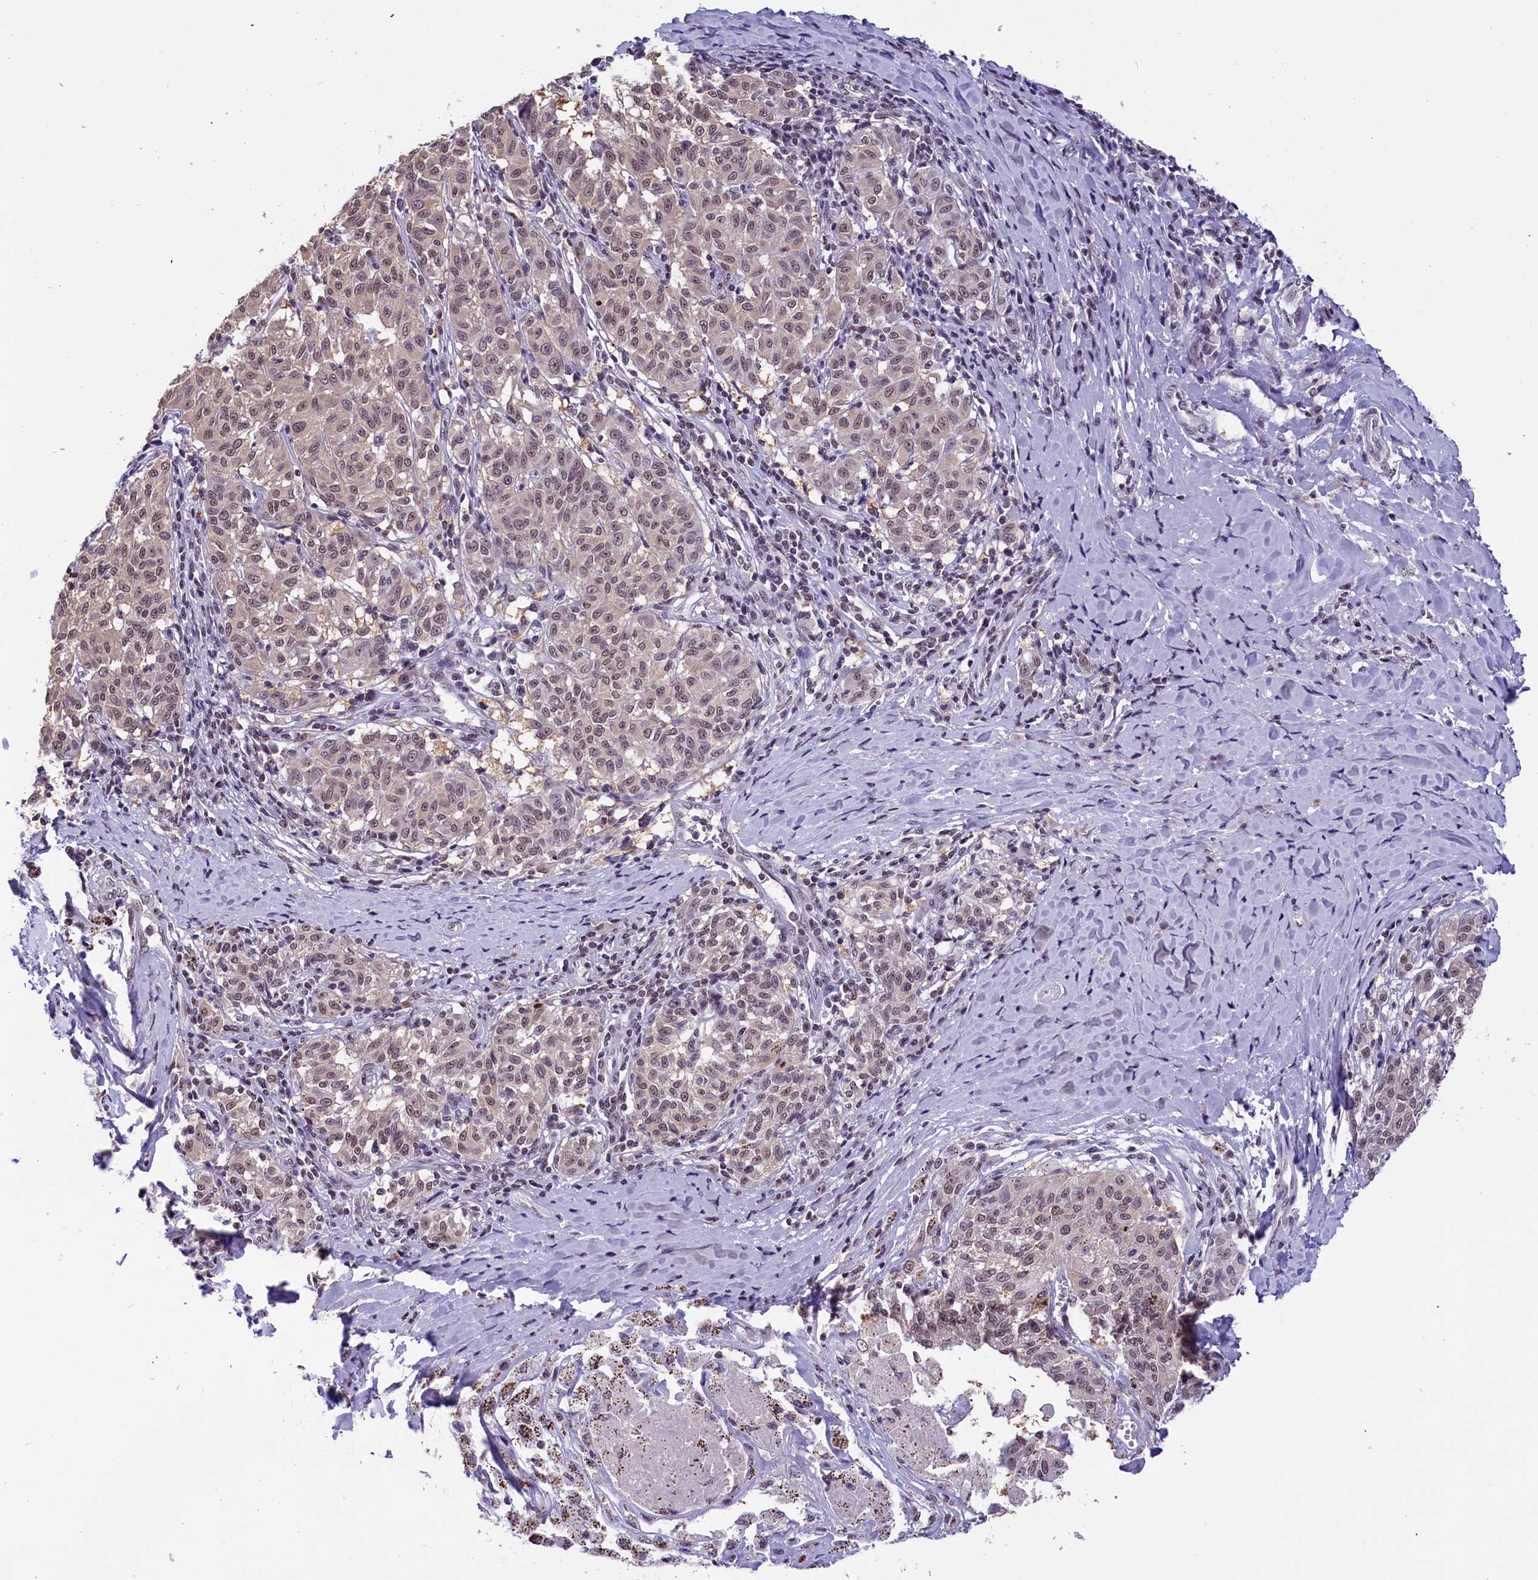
{"staining": {"intensity": "weak", "quantity": ">75%", "location": "nuclear"}, "tissue": "melanoma", "cell_type": "Tumor cells", "image_type": "cancer", "snomed": [{"axis": "morphology", "description": "Malignant melanoma, NOS"}, {"axis": "topography", "description": "Skin"}], "caption": "Immunohistochemistry (IHC) micrograph of neoplastic tissue: human melanoma stained using IHC shows low levels of weak protein expression localized specifically in the nuclear of tumor cells, appearing as a nuclear brown color.", "gene": "ZC3H4", "patient": {"sex": "female", "age": 72}}